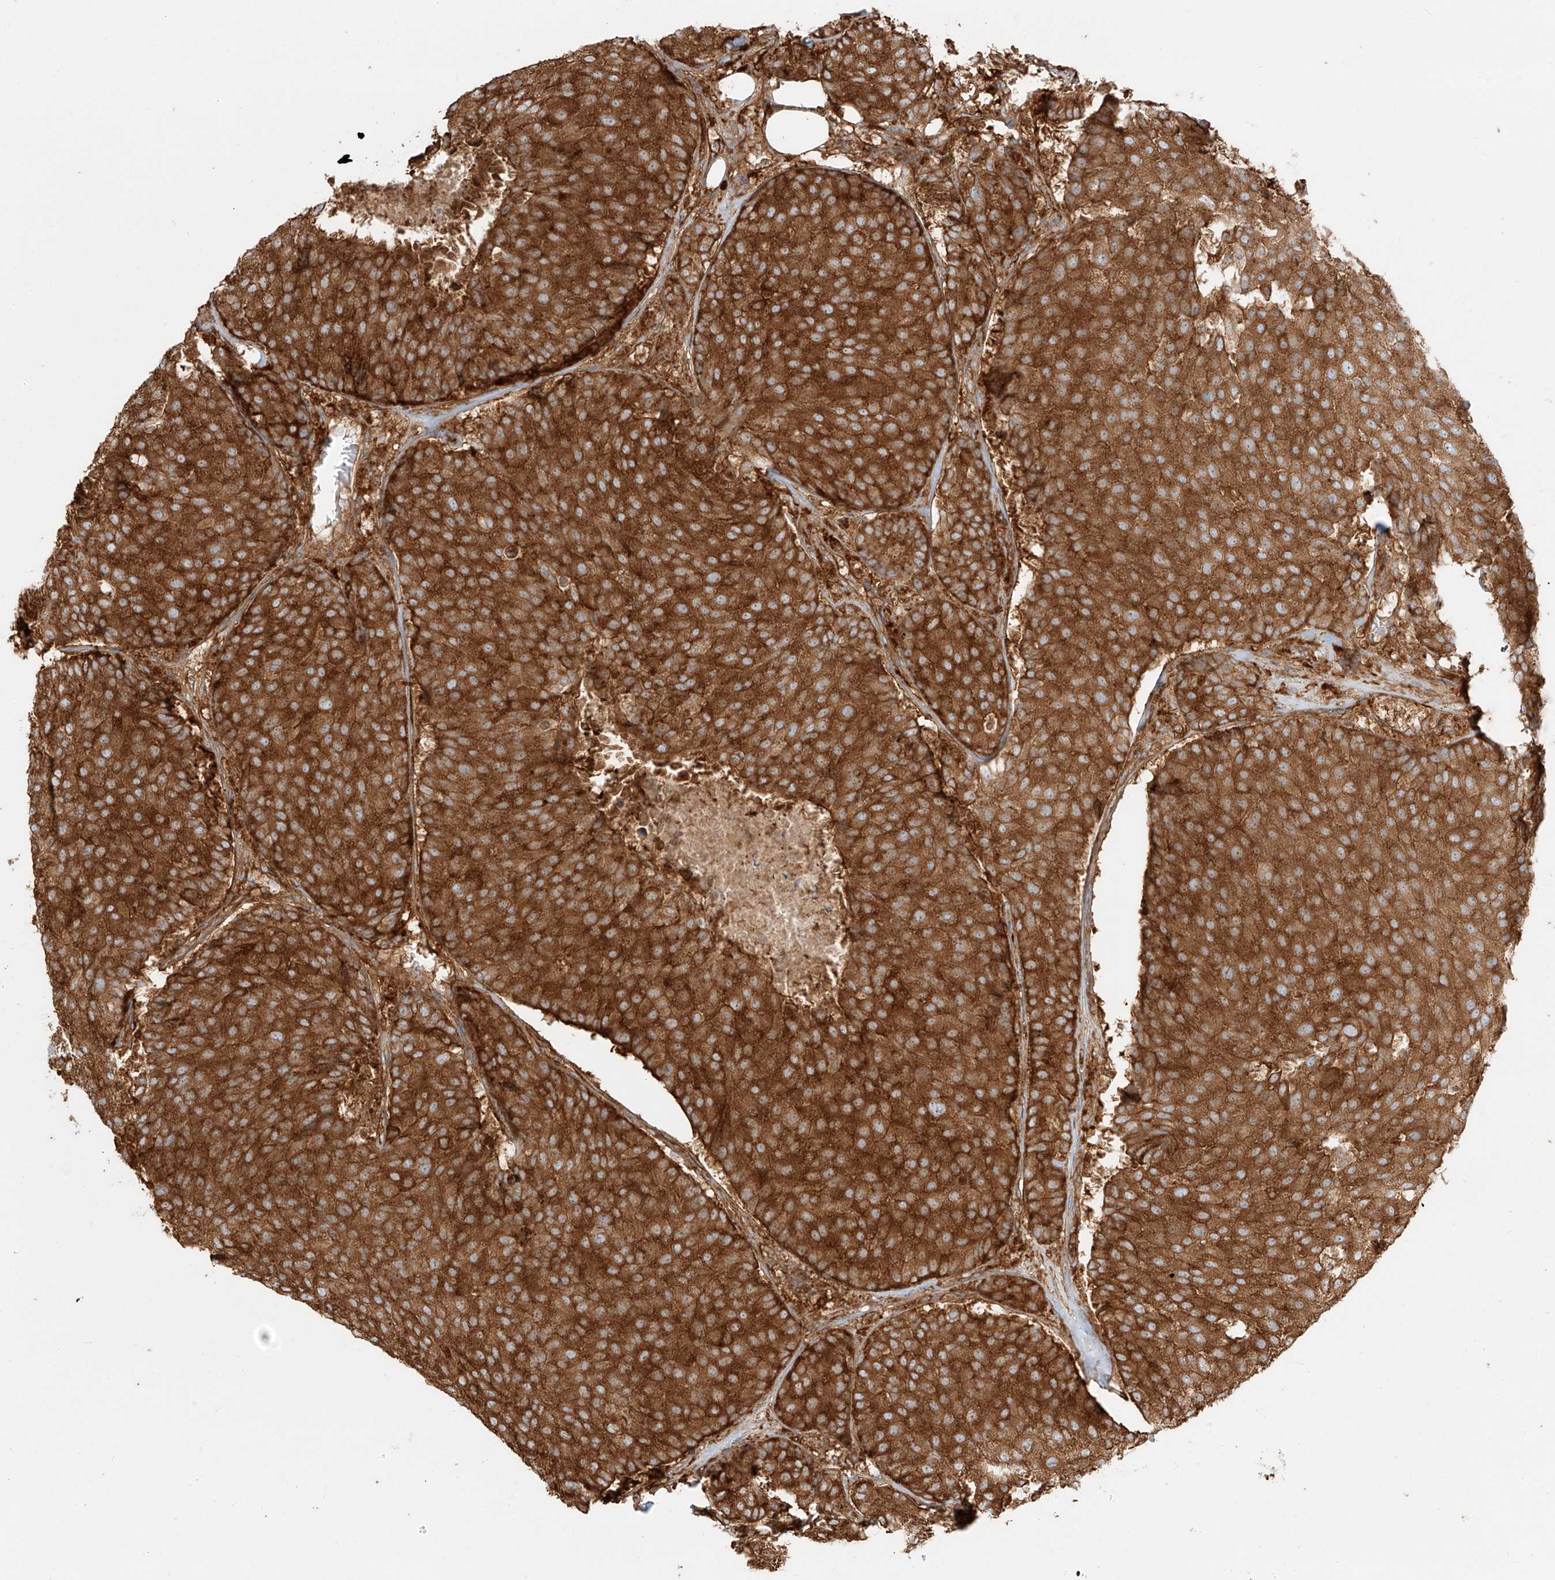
{"staining": {"intensity": "strong", "quantity": ">75%", "location": "cytoplasmic/membranous"}, "tissue": "breast cancer", "cell_type": "Tumor cells", "image_type": "cancer", "snomed": [{"axis": "morphology", "description": "Duct carcinoma"}, {"axis": "topography", "description": "Breast"}], "caption": "DAB (3,3'-diaminobenzidine) immunohistochemical staining of breast cancer displays strong cytoplasmic/membranous protein staining in about >75% of tumor cells.", "gene": "SNX9", "patient": {"sex": "female", "age": 75}}